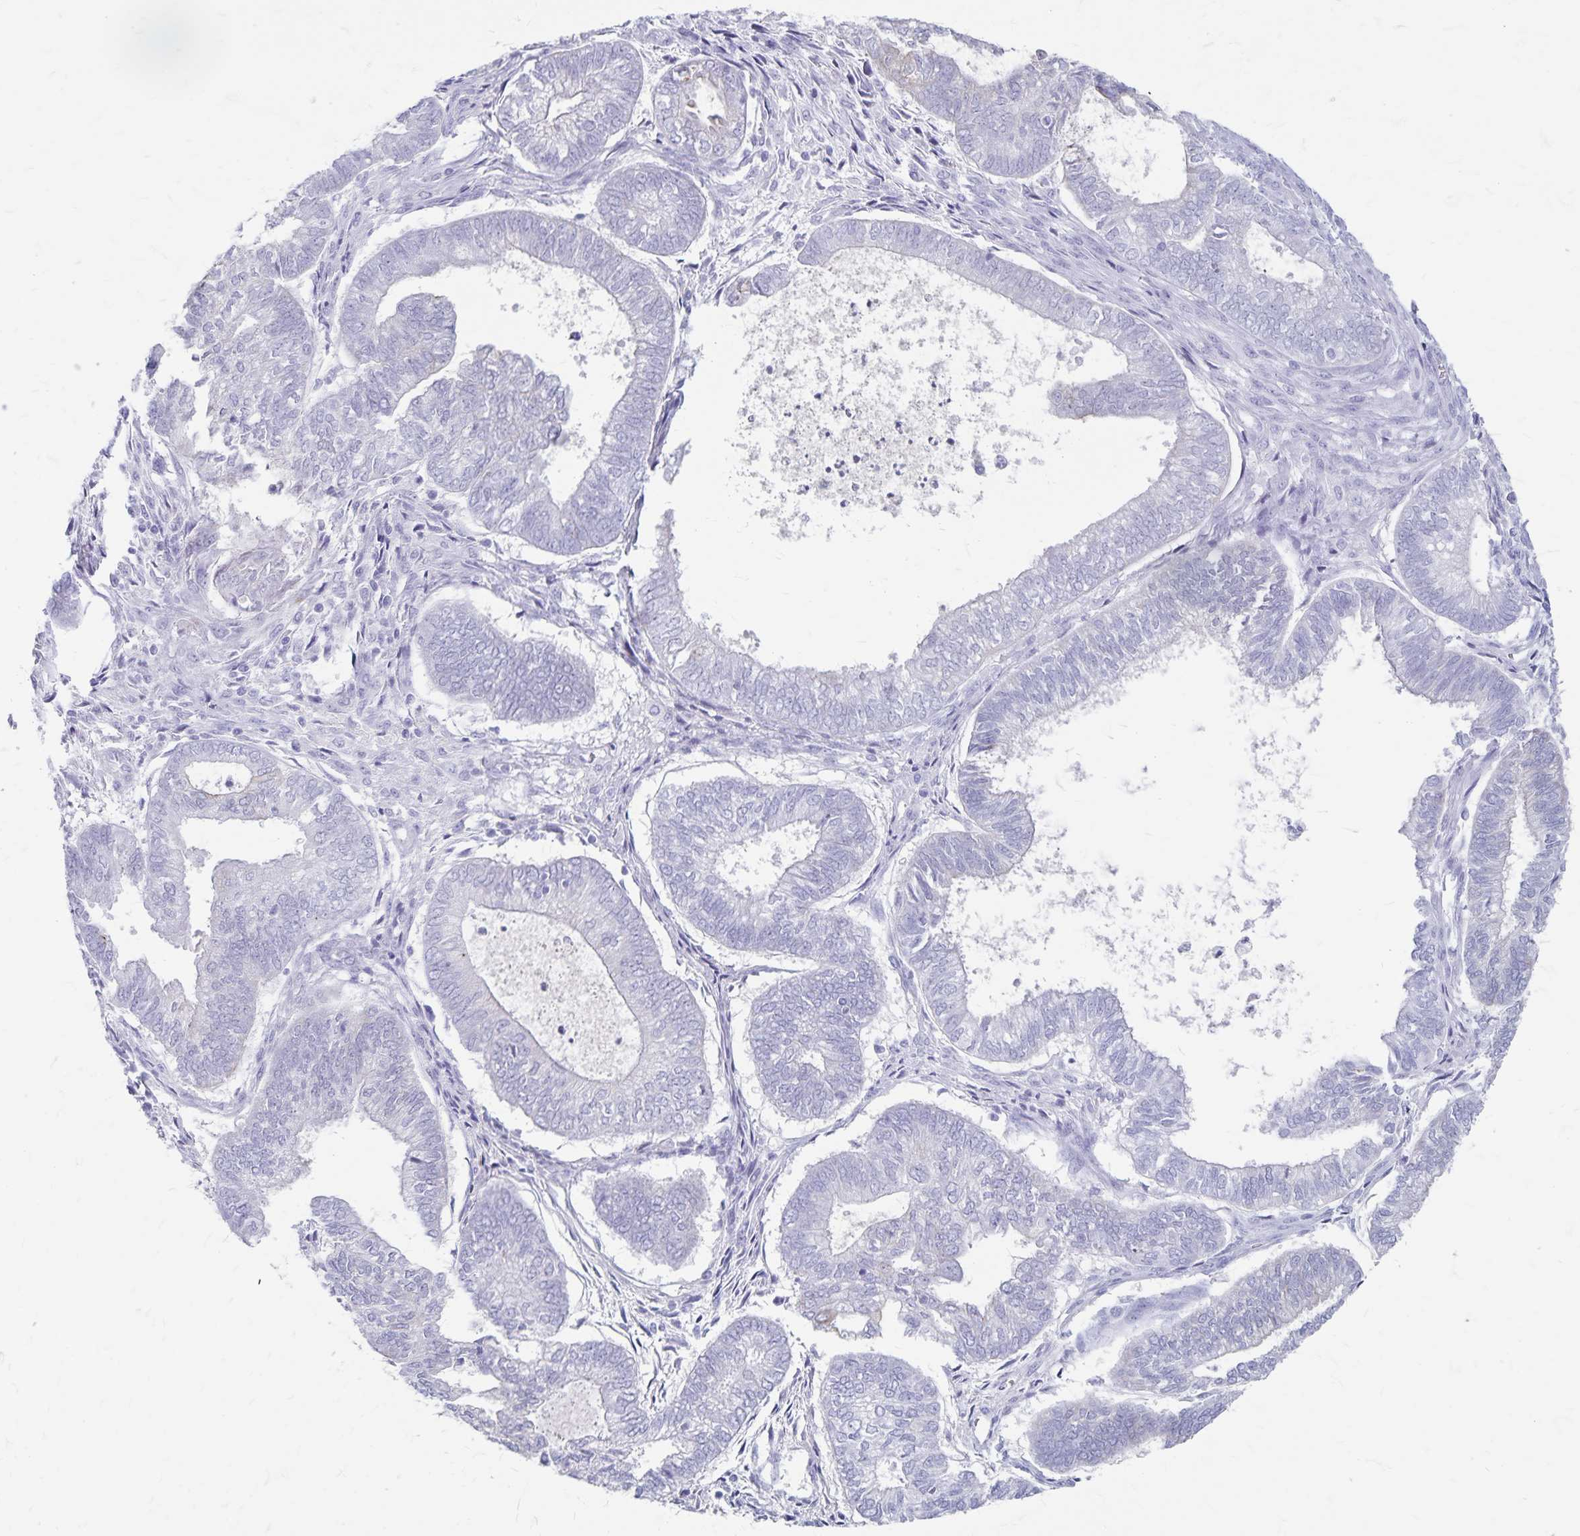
{"staining": {"intensity": "negative", "quantity": "none", "location": "none"}, "tissue": "ovarian cancer", "cell_type": "Tumor cells", "image_type": "cancer", "snomed": [{"axis": "morphology", "description": "Carcinoma, endometroid"}, {"axis": "topography", "description": "Ovary"}], "caption": "Immunohistochemistry histopathology image of ovarian cancer stained for a protein (brown), which displays no positivity in tumor cells. (DAB (3,3'-diaminobenzidine) immunohistochemistry visualized using brightfield microscopy, high magnification).", "gene": "GPBAR1", "patient": {"sex": "female", "age": 64}}